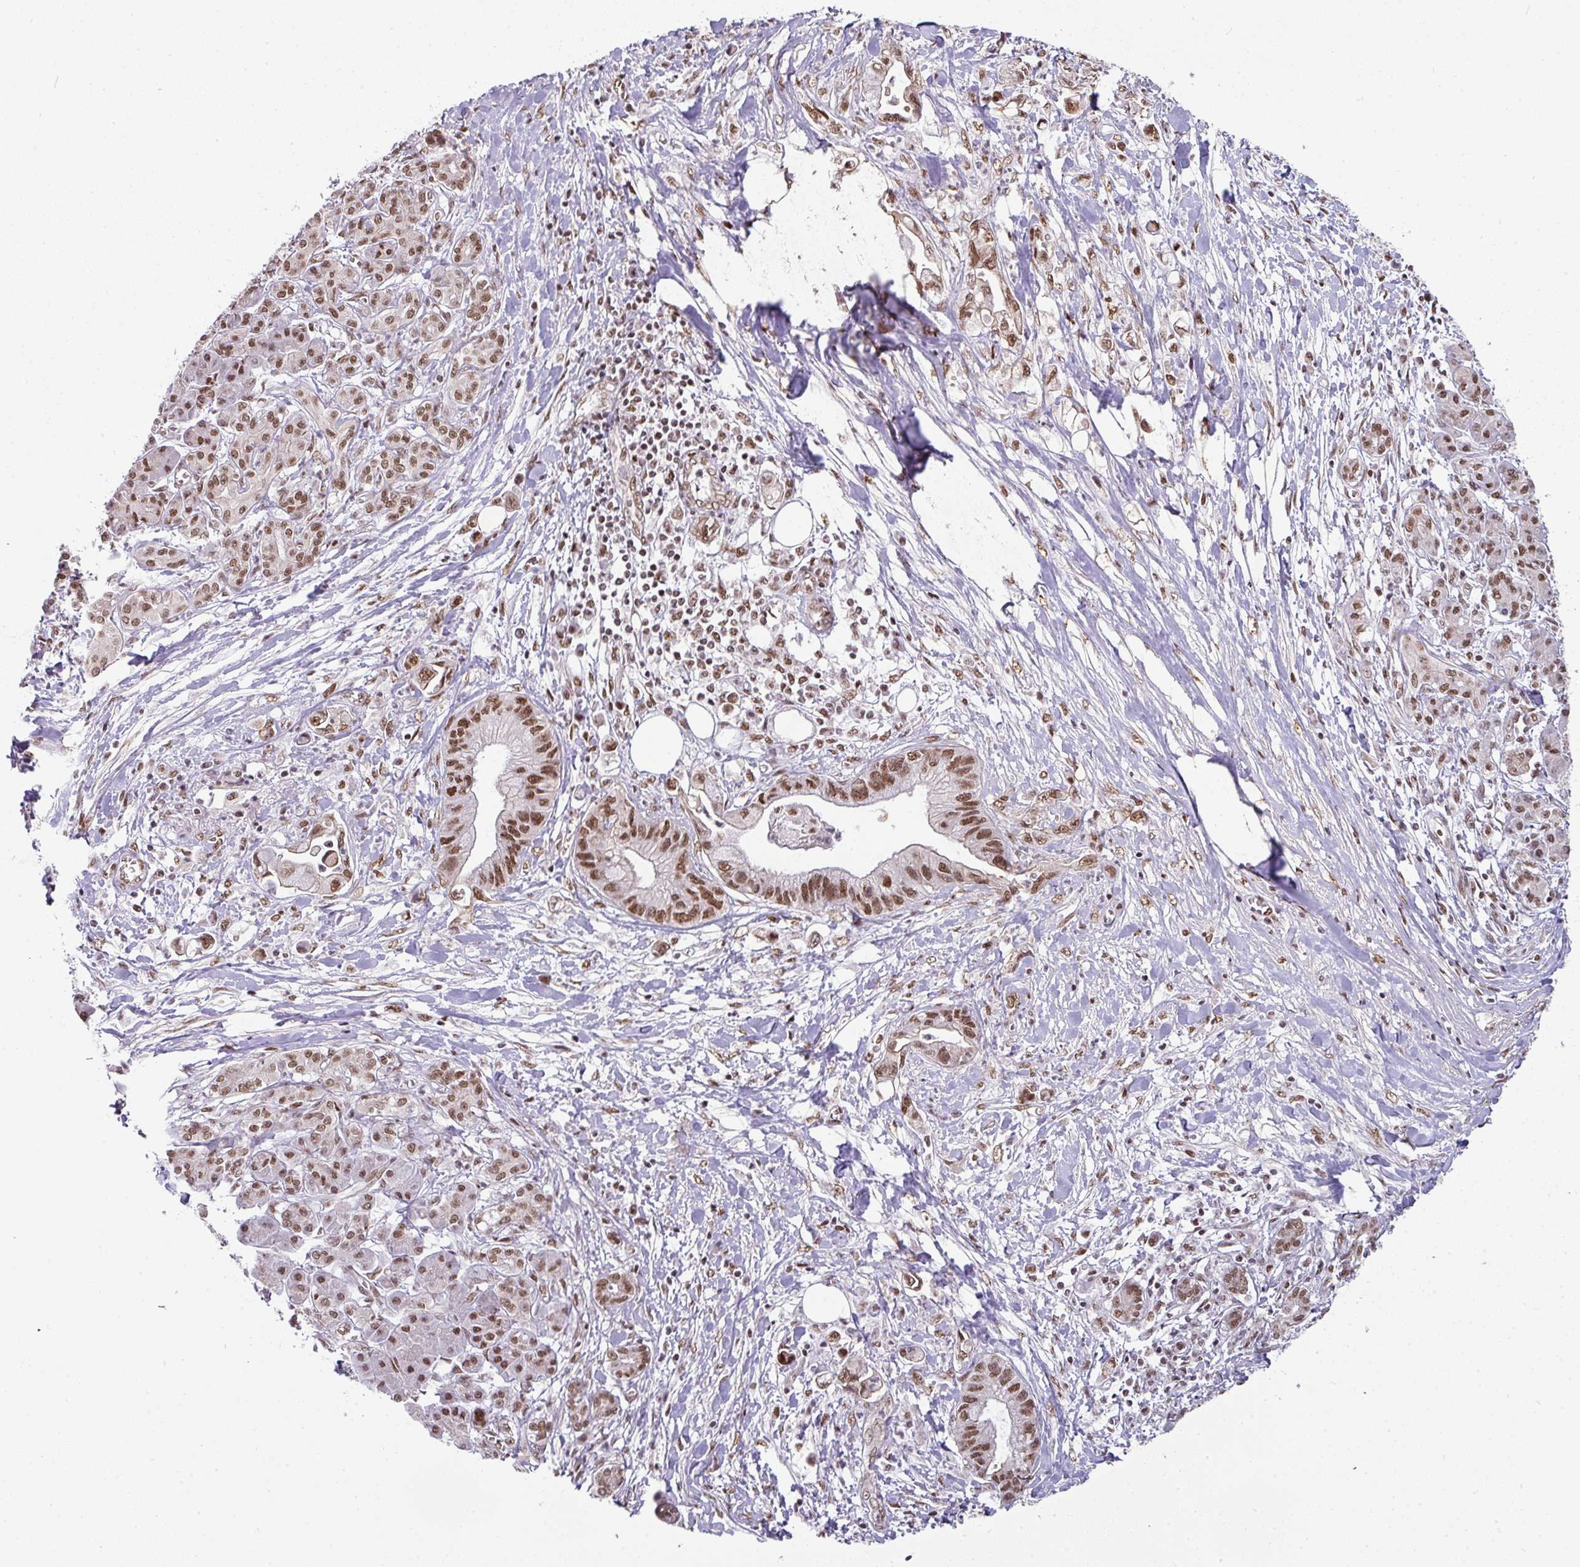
{"staining": {"intensity": "moderate", "quantity": ">75%", "location": "nuclear"}, "tissue": "pancreatic cancer", "cell_type": "Tumor cells", "image_type": "cancer", "snomed": [{"axis": "morphology", "description": "Adenocarcinoma, NOS"}, {"axis": "topography", "description": "Pancreas"}], "caption": "Immunohistochemical staining of pancreatic adenocarcinoma displays medium levels of moderate nuclear protein staining in approximately >75% of tumor cells.", "gene": "NCOA5", "patient": {"sex": "male", "age": 61}}